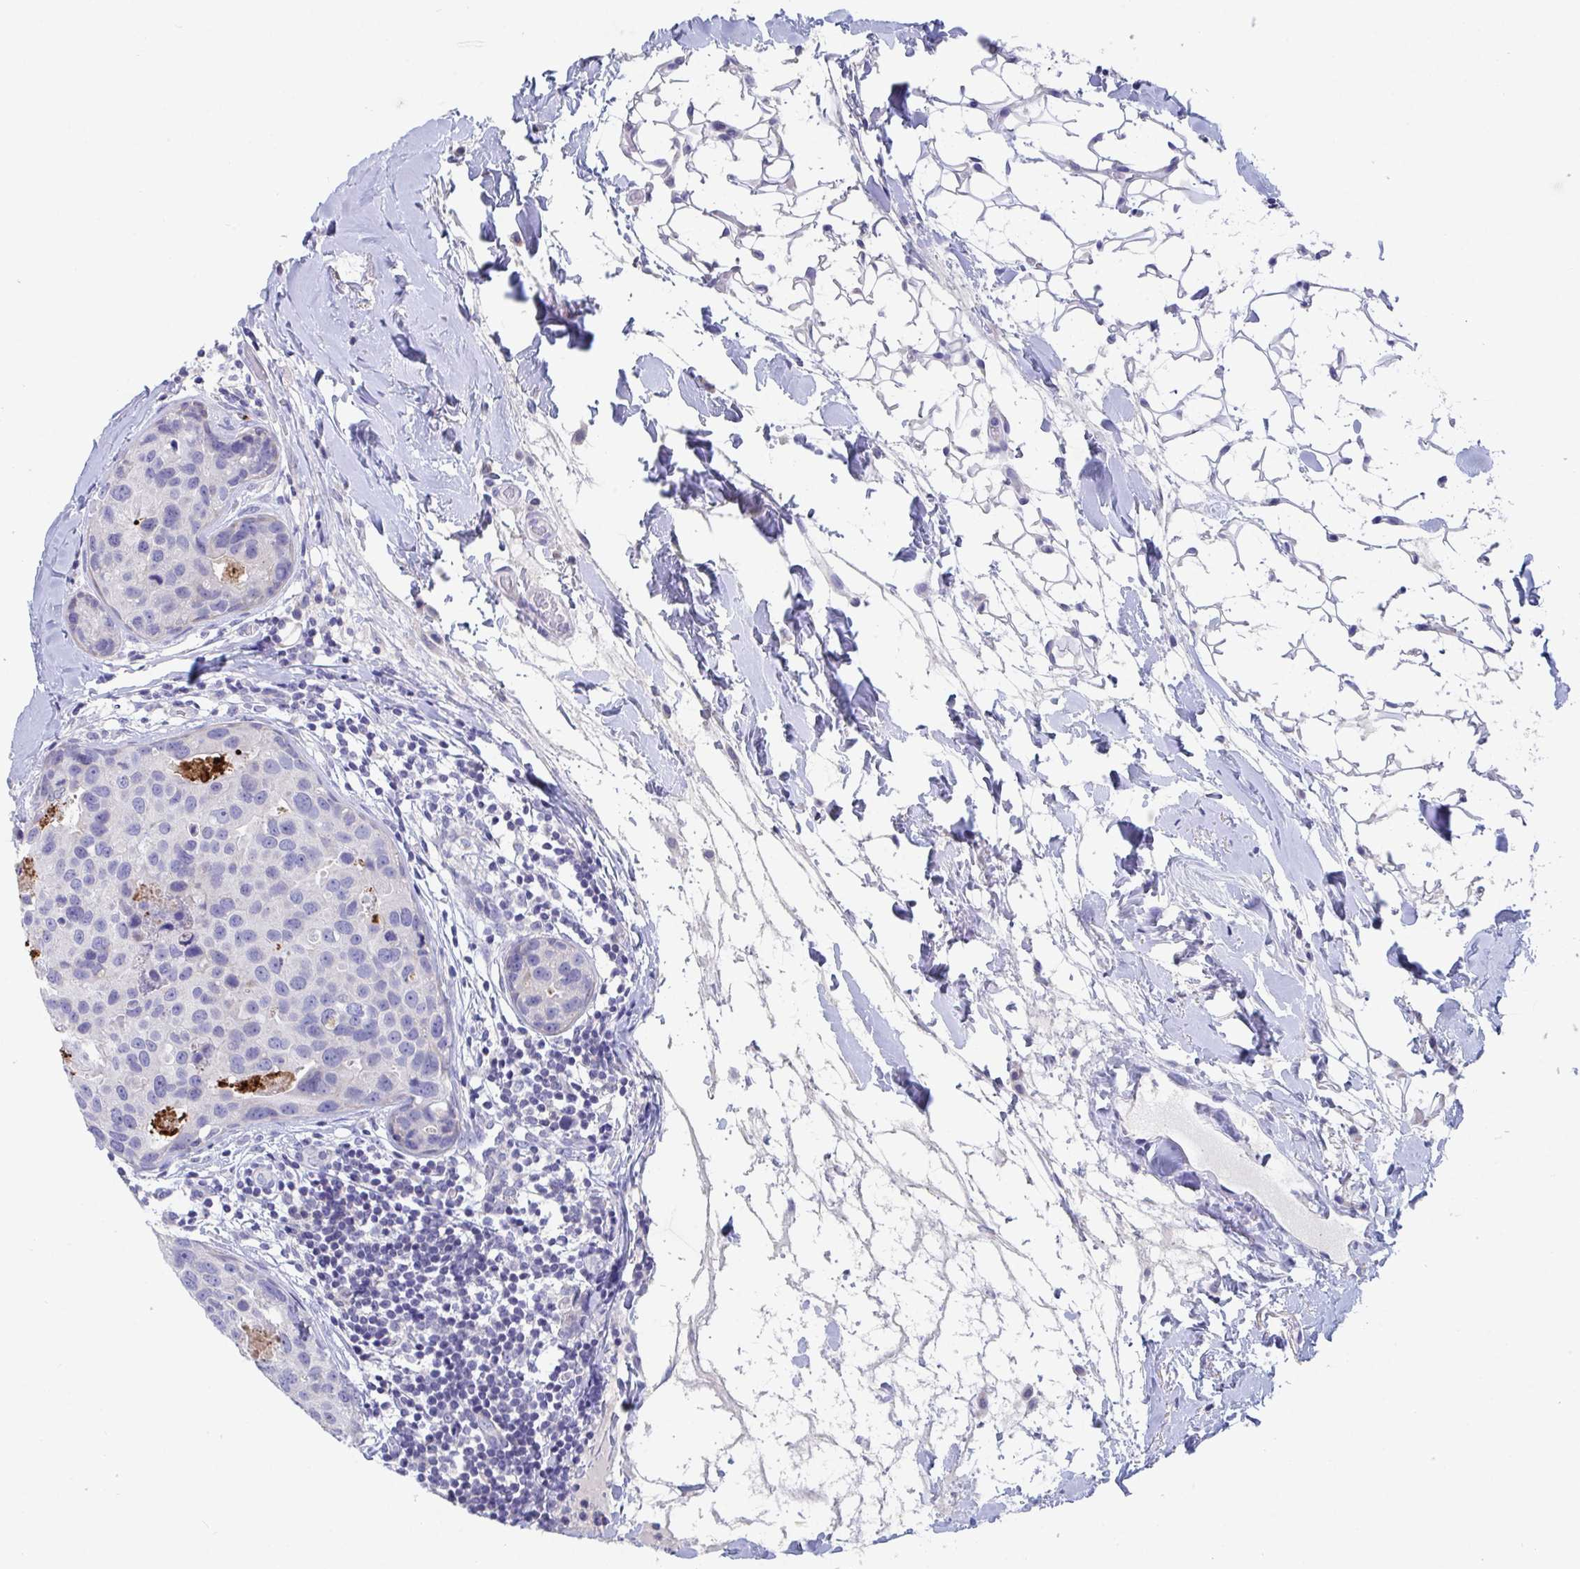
{"staining": {"intensity": "negative", "quantity": "none", "location": "none"}, "tissue": "breast cancer", "cell_type": "Tumor cells", "image_type": "cancer", "snomed": [{"axis": "morphology", "description": "Duct carcinoma"}, {"axis": "topography", "description": "Breast"}], "caption": "Protein analysis of breast cancer exhibits no significant staining in tumor cells. Nuclei are stained in blue.", "gene": "ZNF561", "patient": {"sex": "female", "age": 24}}